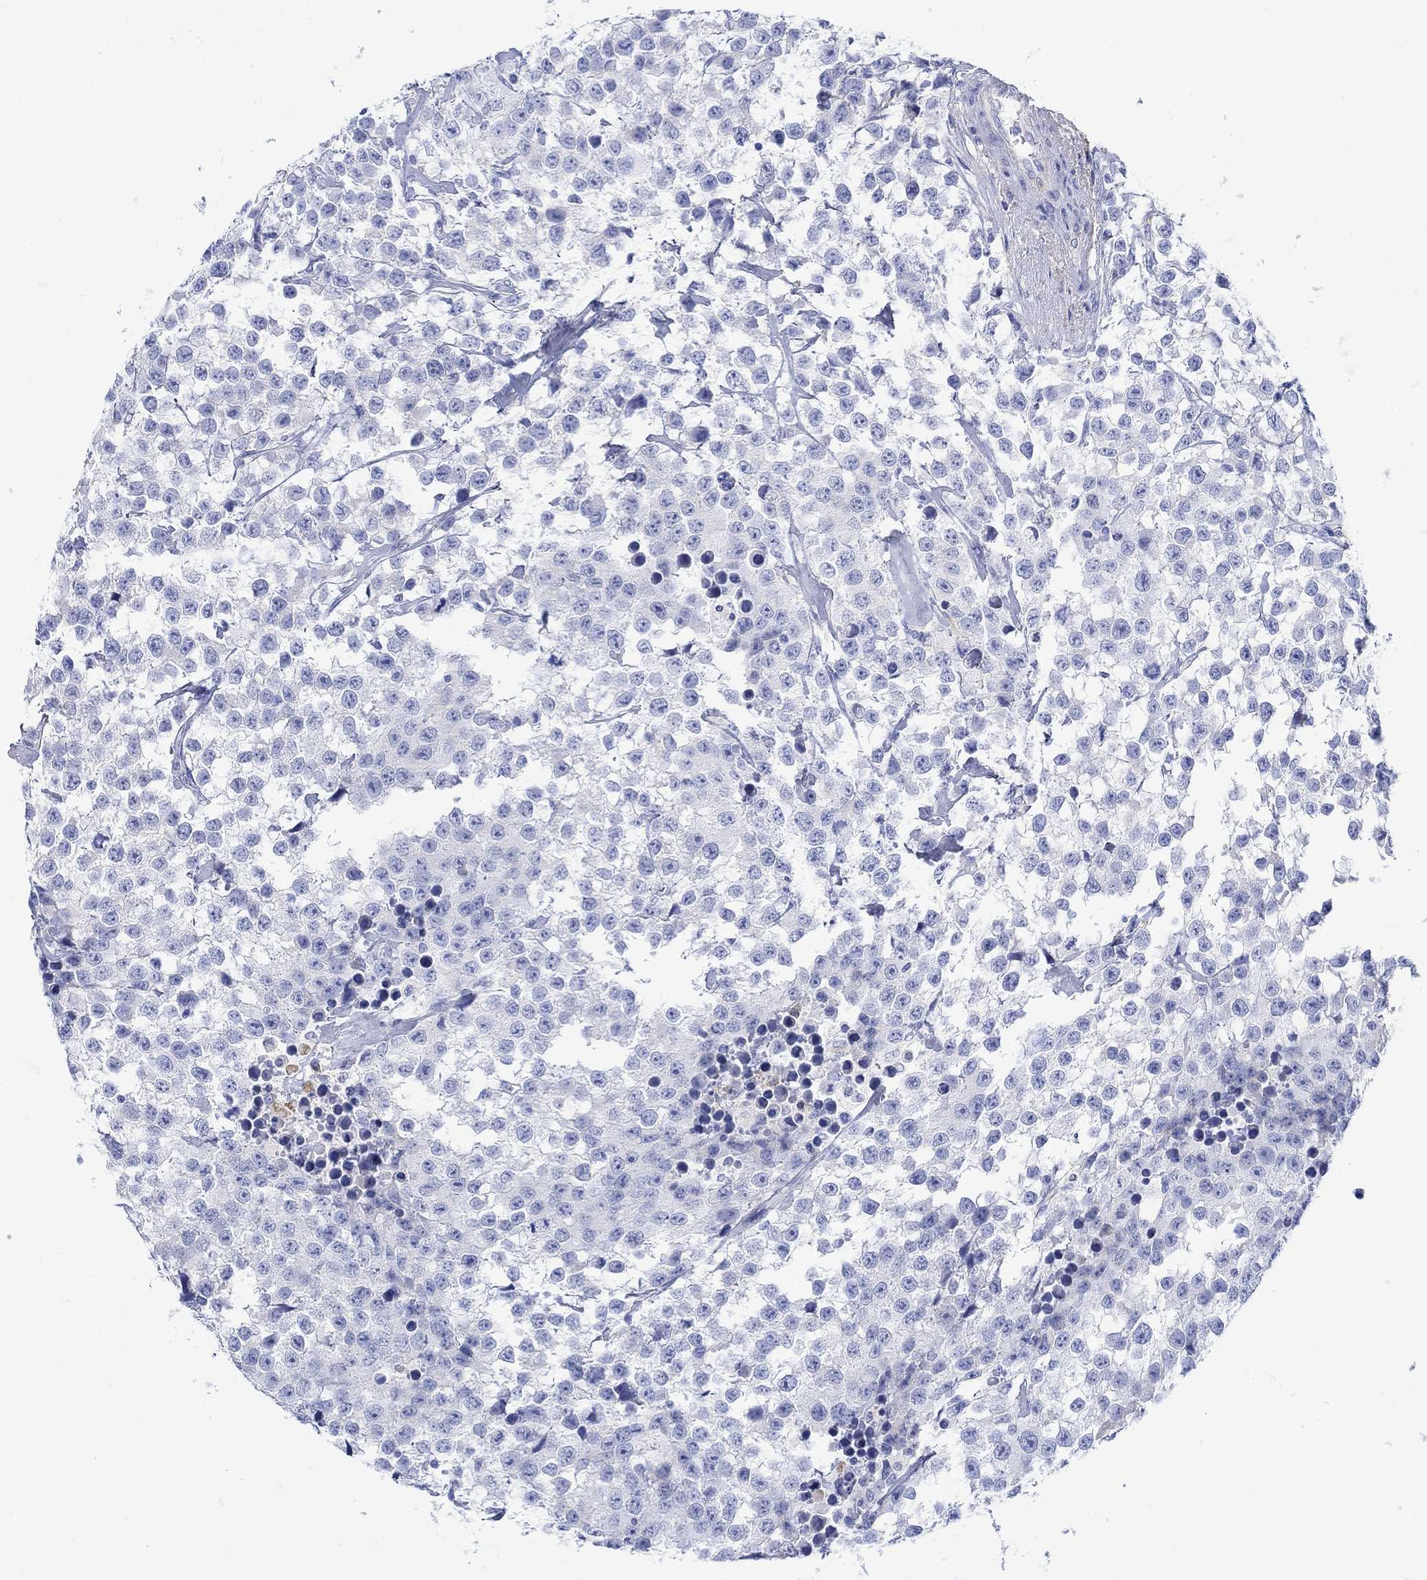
{"staining": {"intensity": "negative", "quantity": "none", "location": "none"}, "tissue": "testis cancer", "cell_type": "Tumor cells", "image_type": "cancer", "snomed": [{"axis": "morphology", "description": "Seminoma, NOS"}, {"axis": "topography", "description": "Testis"}], "caption": "A high-resolution micrograph shows immunohistochemistry (IHC) staining of testis cancer, which exhibits no significant expression in tumor cells.", "gene": "ANKMY1", "patient": {"sex": "male", "age": 59}}